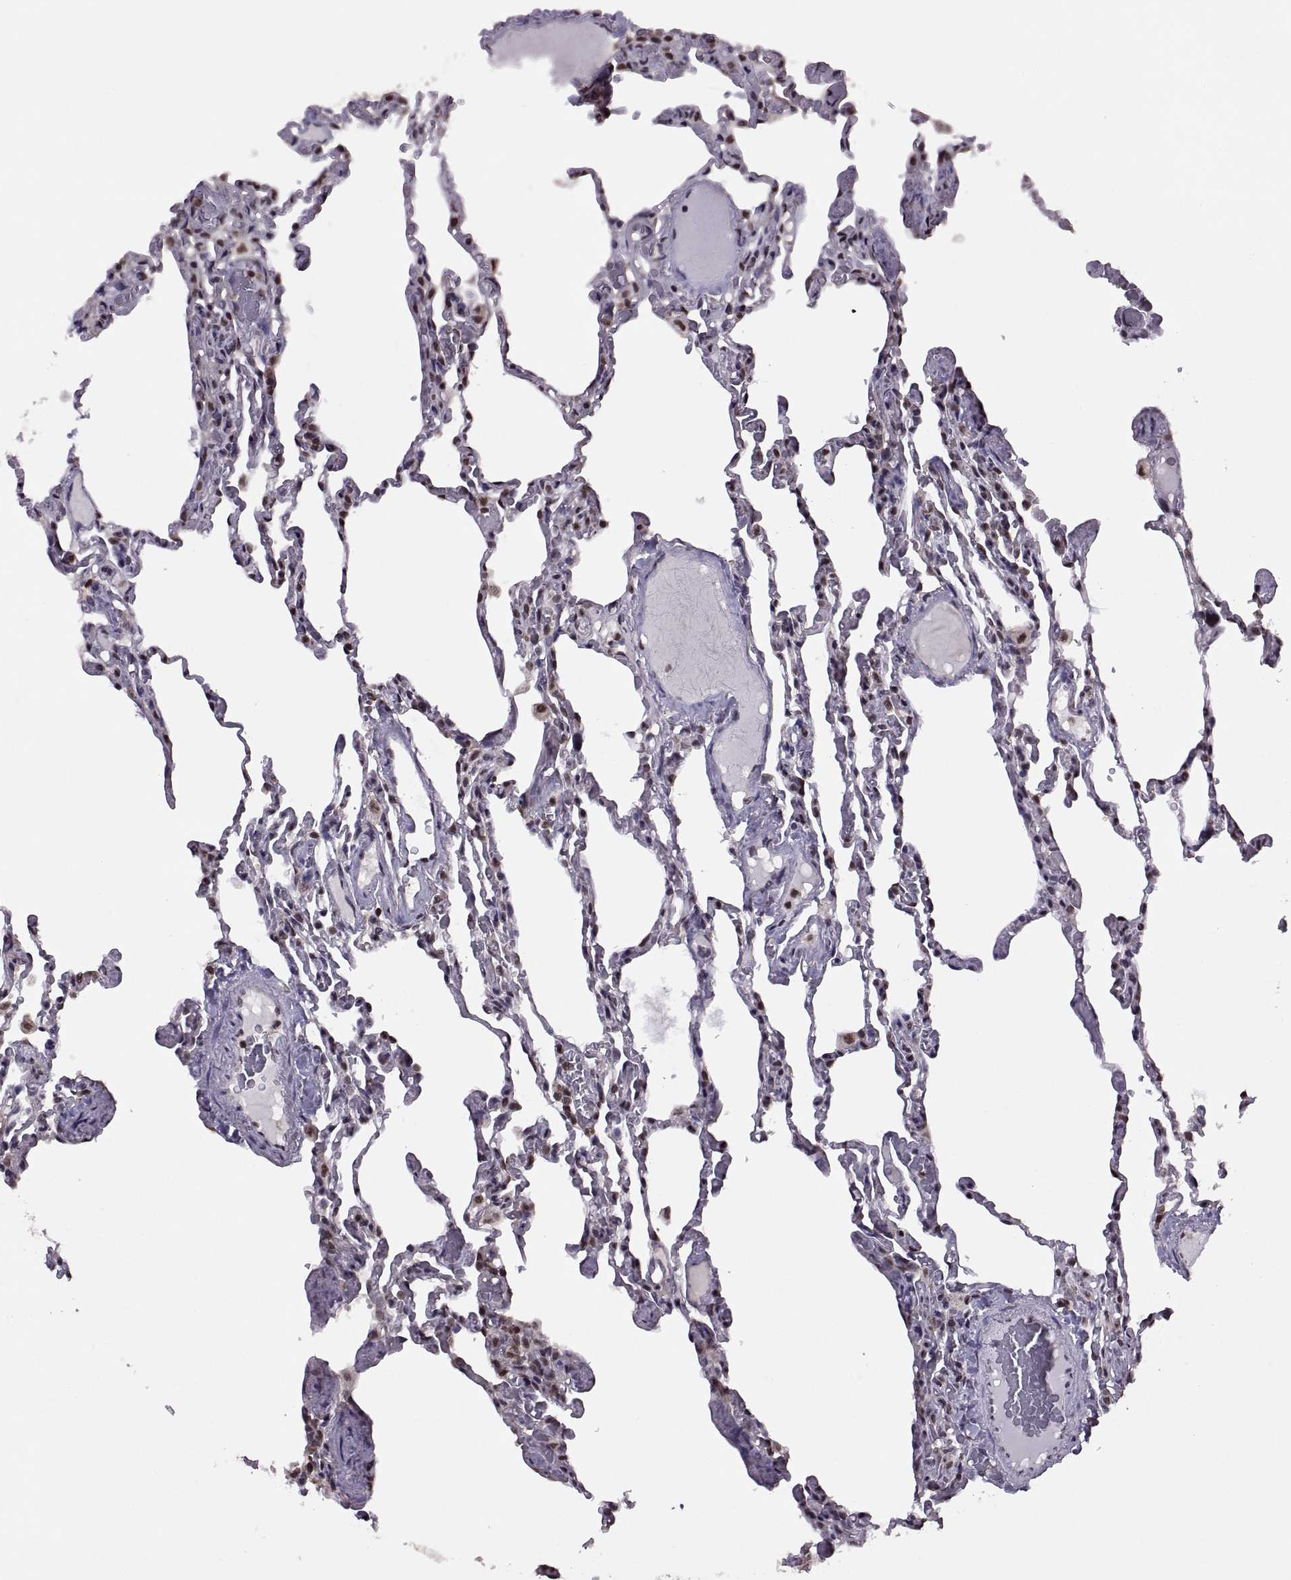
{"staining": {"intensity": "moderate", "quantity": "25%-75%", "location": "nuclear"}, "tissue": "lung", "cell_type": "Alveolar cells", "image_type": "normal", "snomed": [{"axis": "morphology", "description": "Normal tissue, NOS"}, {"axis": "topography", "description": "Lung"}], "caption": "Immunohistochemical staining of normal lung exhibits 25%-75% levels of moderate nuclear protein staining in about 25%-75% of alveolar cells. The protein of interest is stained brown, and the nuclei are stained in blue (DAB (3,3'-diaminobenzidine) IHC with brightfield microscopy, high magnification).", "gene": "INTS3", "patient": {"sex": "female", "age": 43}}